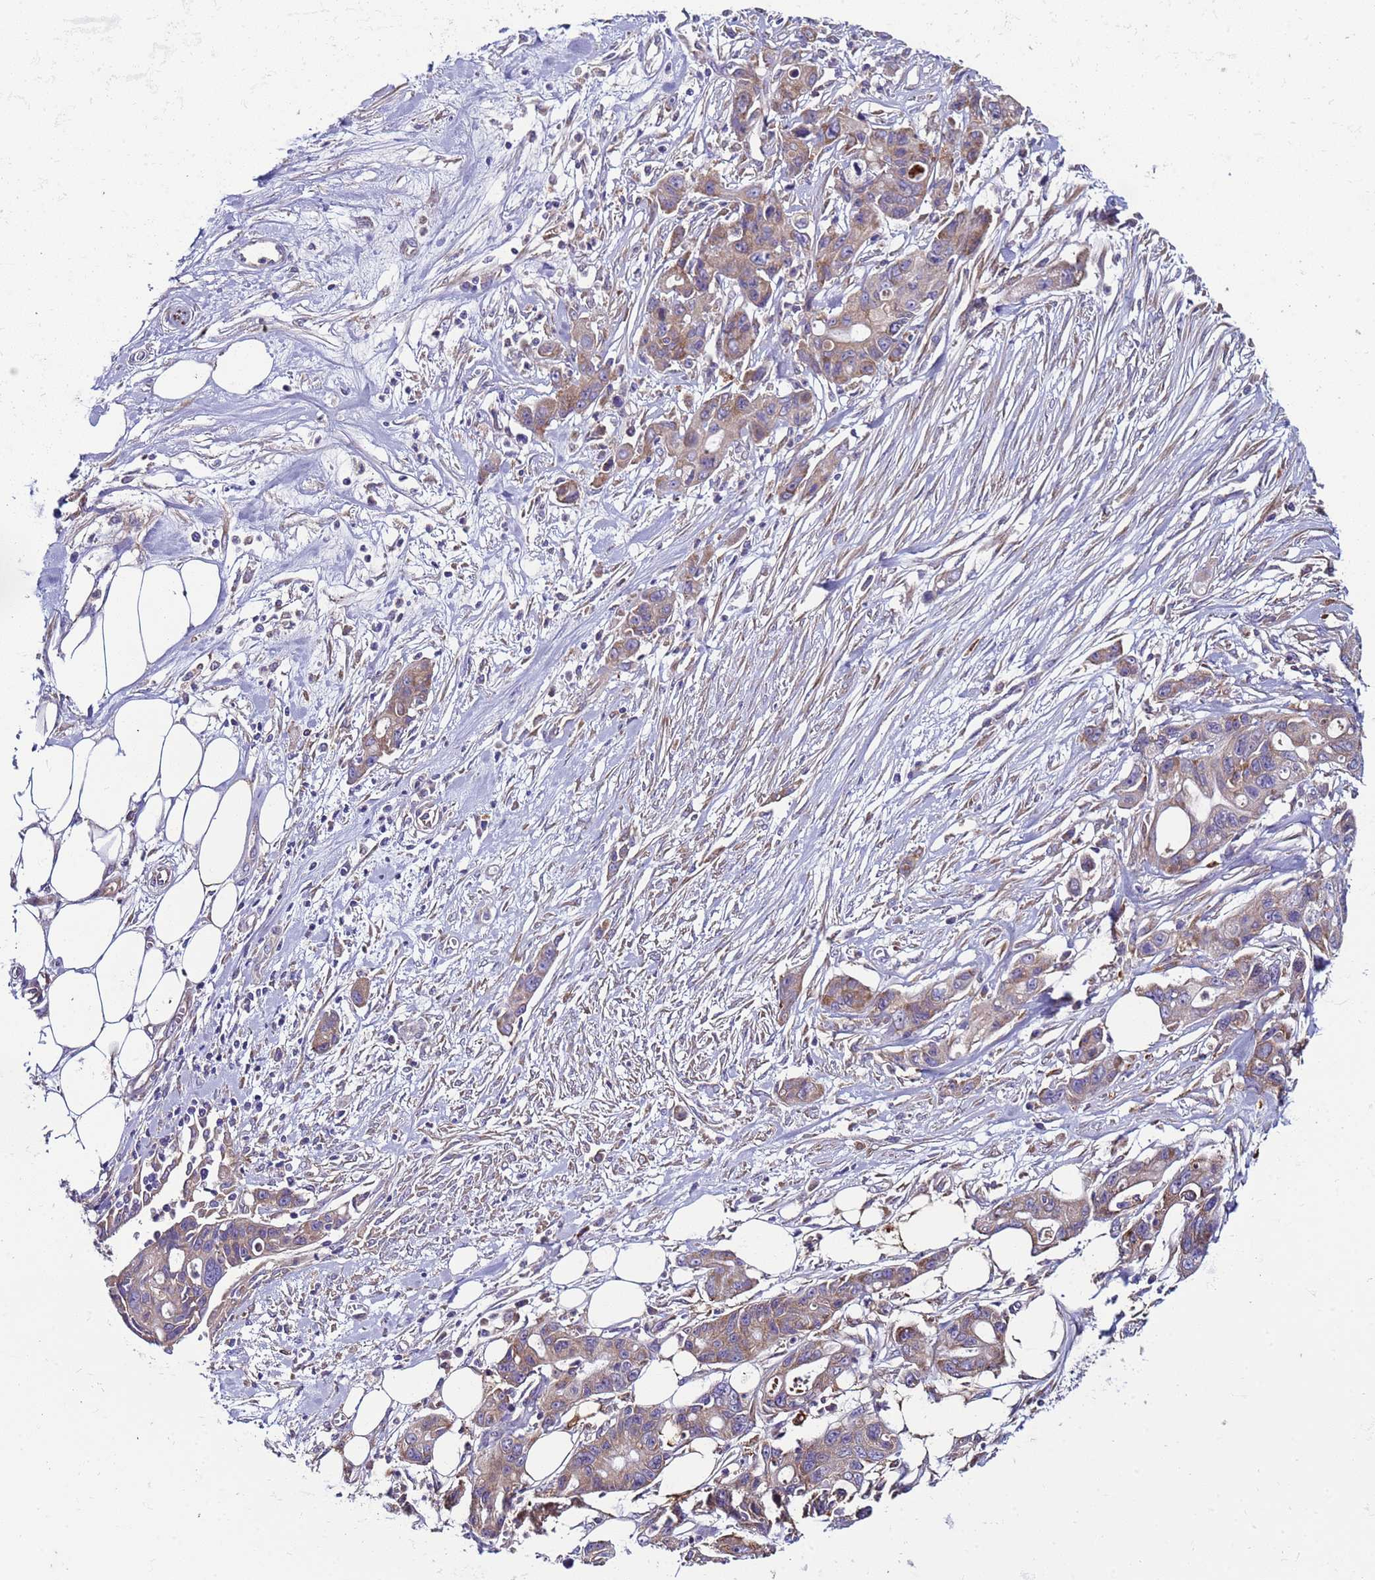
{"staining": {"intensity": "weak", "quantity": ">75%", "location": "cytoplasmic/membranous"}, "tissue": "ovarian cancer", "cell_type": "Tumor cells", "image_type": "cancer", "snomed": [{"axis": "morphology", "description": "Cystadenocarcinoma, mucinous, NOS"}, {"axis": "topography", "description": "Ovary"}], "caption": "Weak cytoplasmic/membranous staining for a protein is identified in about >75% of tumor cells of ovarian mucinous cystadenocarcinoma using IHC.", "gene": "PAQR7", "patient": {"sex": "female", "age": 70}}